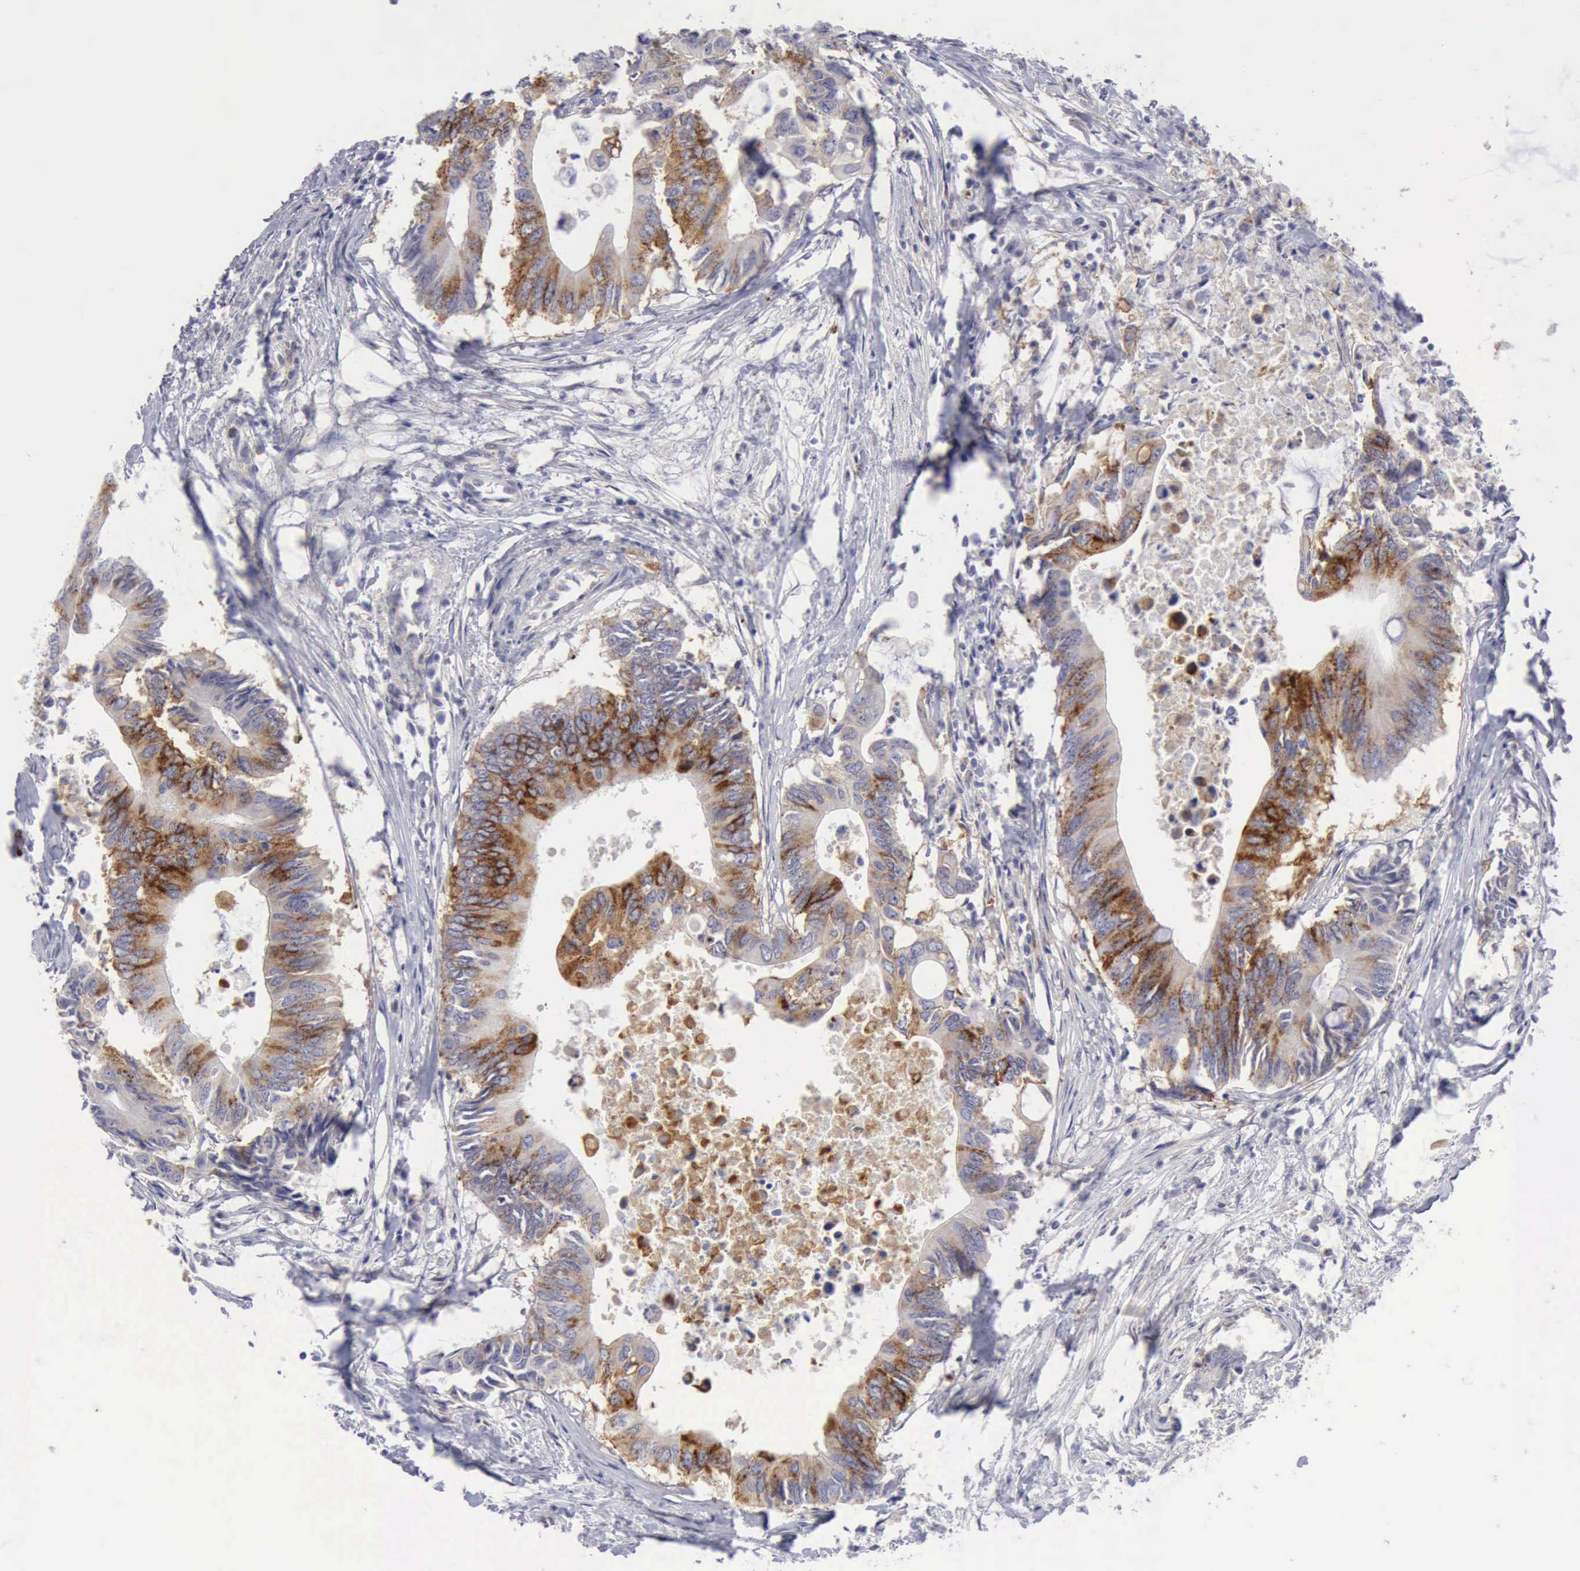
{"staining": {"intensity": "moderate", "quantity": ">75%", "location": "cytoplasmic/membranous"}, "tissue": "colorectal cancer", "cell_type": "Tumor cells", "image_type": "cancer", "snomed": [{"axis": "morphology", "description": "Adenocarcinoma, NOS"}, {"axis": "topography", "description": "Colon"}], "caption": "A high-resolution micrograph shows immunohistochemistry (IHC) staining of colorectal adenocarcinoma, which exhibits moderate cytoplasmic/membranous staining in about >75% of tumor cells.", "gene": "TFRC", "patient": {"sex": "male", "age": 71}}